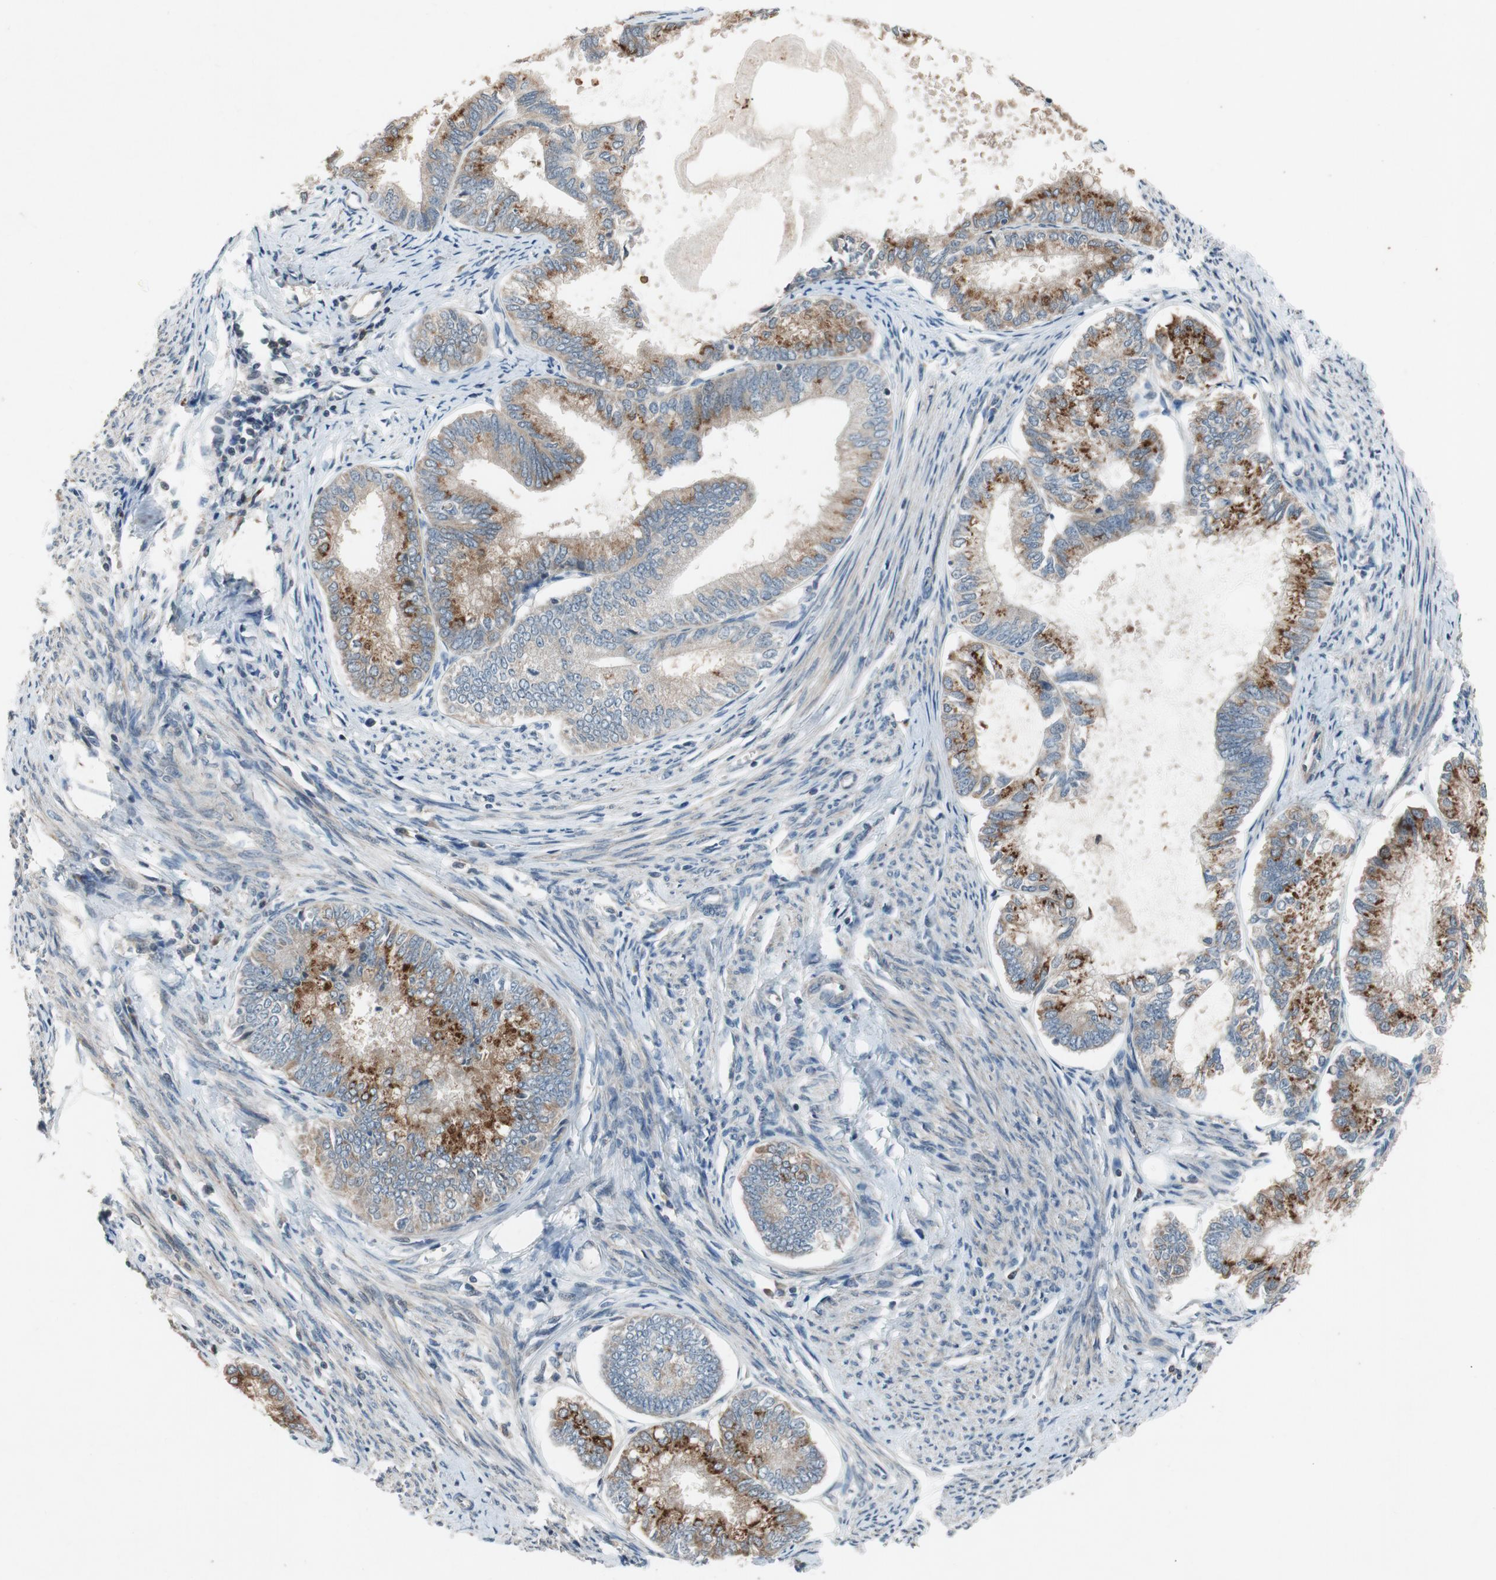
{"staining": {"intensity": "moderate", "quantity": ">75%", "location": "cytoplasmic/membranous"}, "tissue": "endometrial cancer", "cell_type": "Tumor cells", "image_type": "cancer", "snomed": [{"axis": "morphology", "description": "Adenocarcinoma, NOS"}, {"axis": "topography", "description": "Endometrium"}], "caption": "Endometrial adenocarcinoma tissue displays moderate cytoplasmic/membranous staining in approximately >75% of tumor cells, visualized by immunohistochemistry.", "gene": "ATP2C1", "patient": {"sex": "female", "age": 86}}